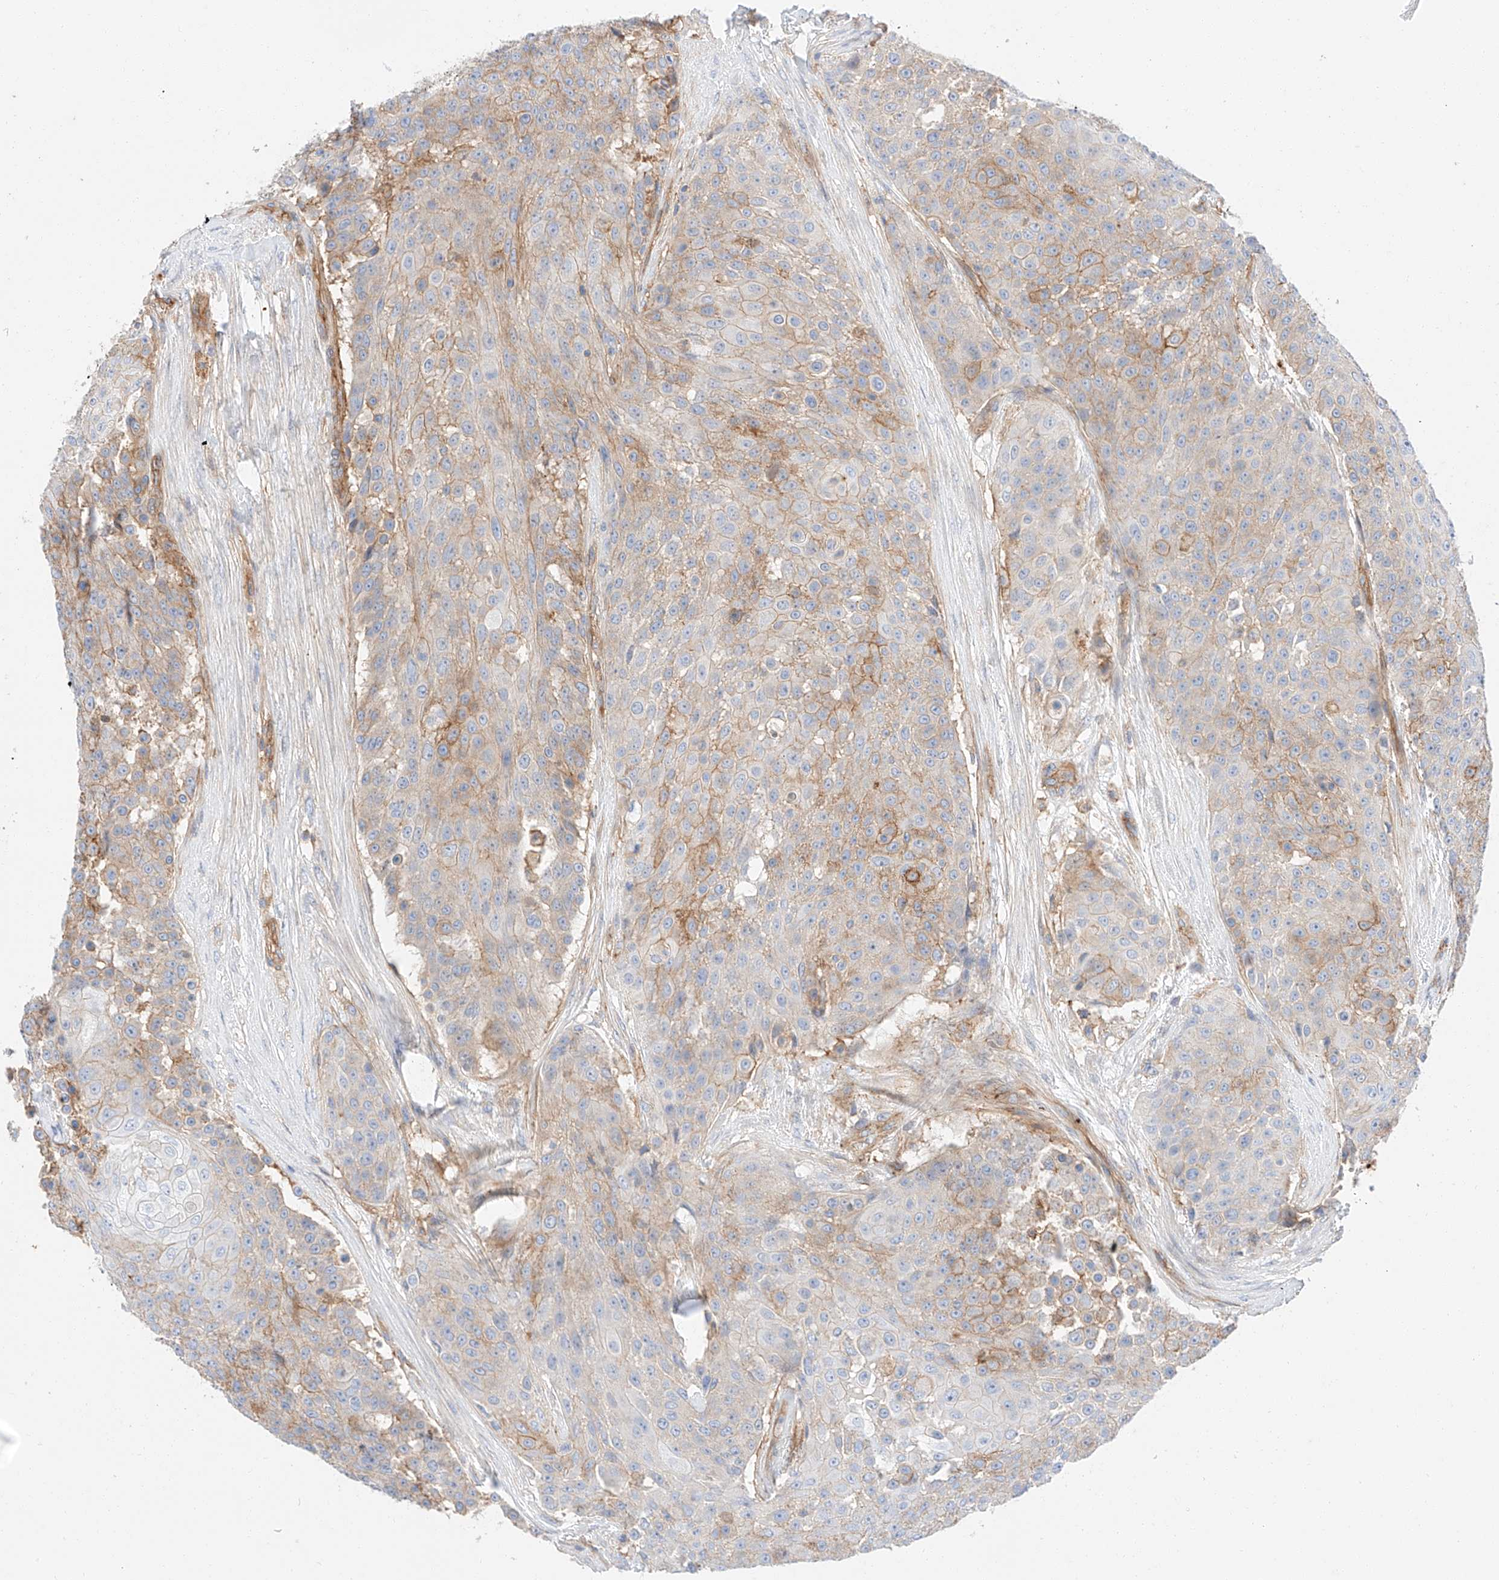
{"staining": {"intensity": "moderate", "quantity": "25%-75%", "location": "cytoplasmic/membranous"}, "tissue": "urothelial cancer", "cell_type": "Tumor cells", "image_type": "cancer", "snomed": [{"axis": "morphology", "description": "Urothelial carcinoma, High grade"}, {"axis": "topography", "description": "Urinary bladder"}], "caption": "This photomicrograph reveals IHC staining of human high-grade urothelial carcinoma, with medium moderate cytoplasmic/membranous positivity in approximately 25%-75% of tumor cells.", "gene": "HAUS4", "patient": {"sex": "female", "age": 63}}